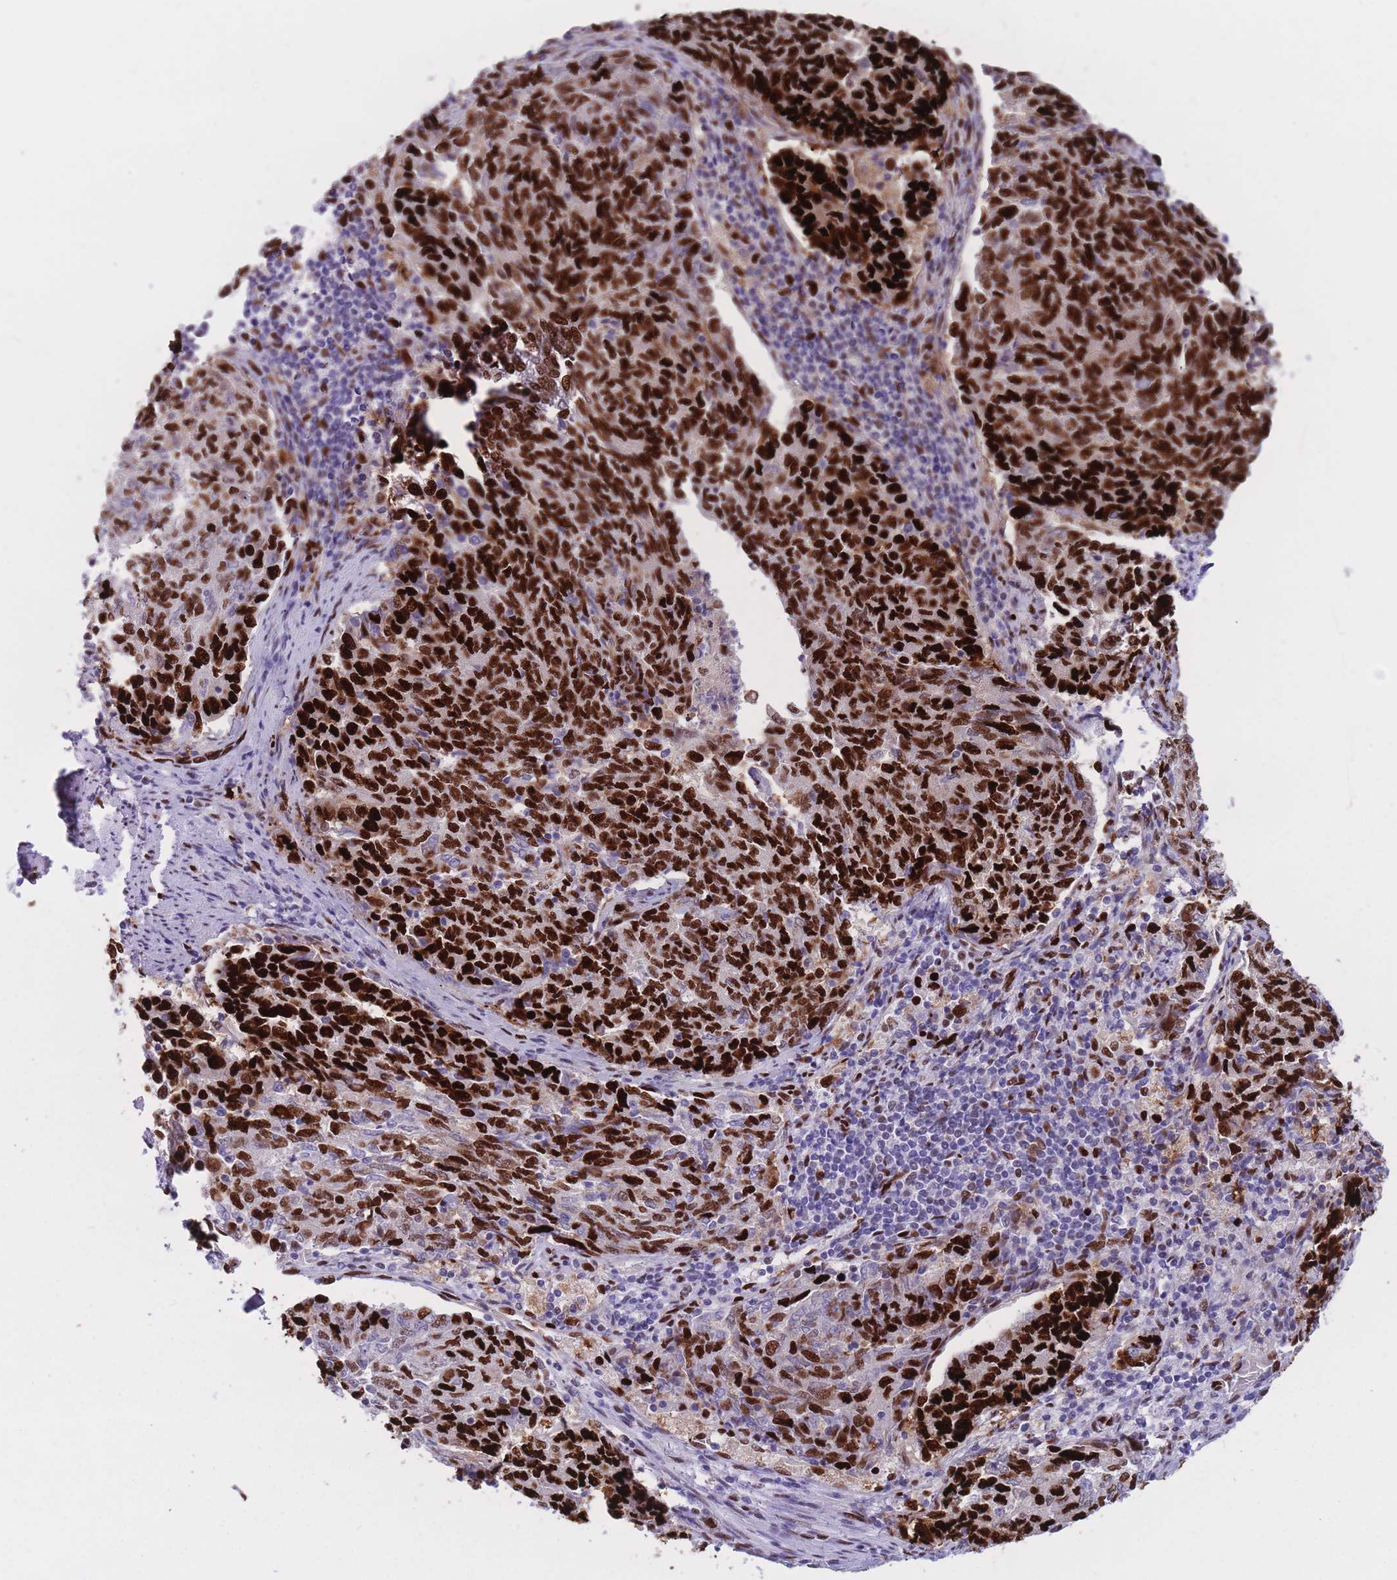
{"staining": {"intensity": "strong", "quantity": ">75%", "location": "nuclear"}, "tissue": "endometrial cancer", "cell_type": "Tumor cells", "image_type": "cancer", "snomed": [{"axis": "morphology", "description": "Adenocarcinoma, NOS"}, {"axis": "topography", "description": "Endometrium"}], "caption": "The immunohistochemical stain highlights strong nuclear positivity in tumor cells of endometrial cancer (adenocarcinoma) tissue.", "gene": "NASP", "patient": {"sex": "female", "age": 80}}